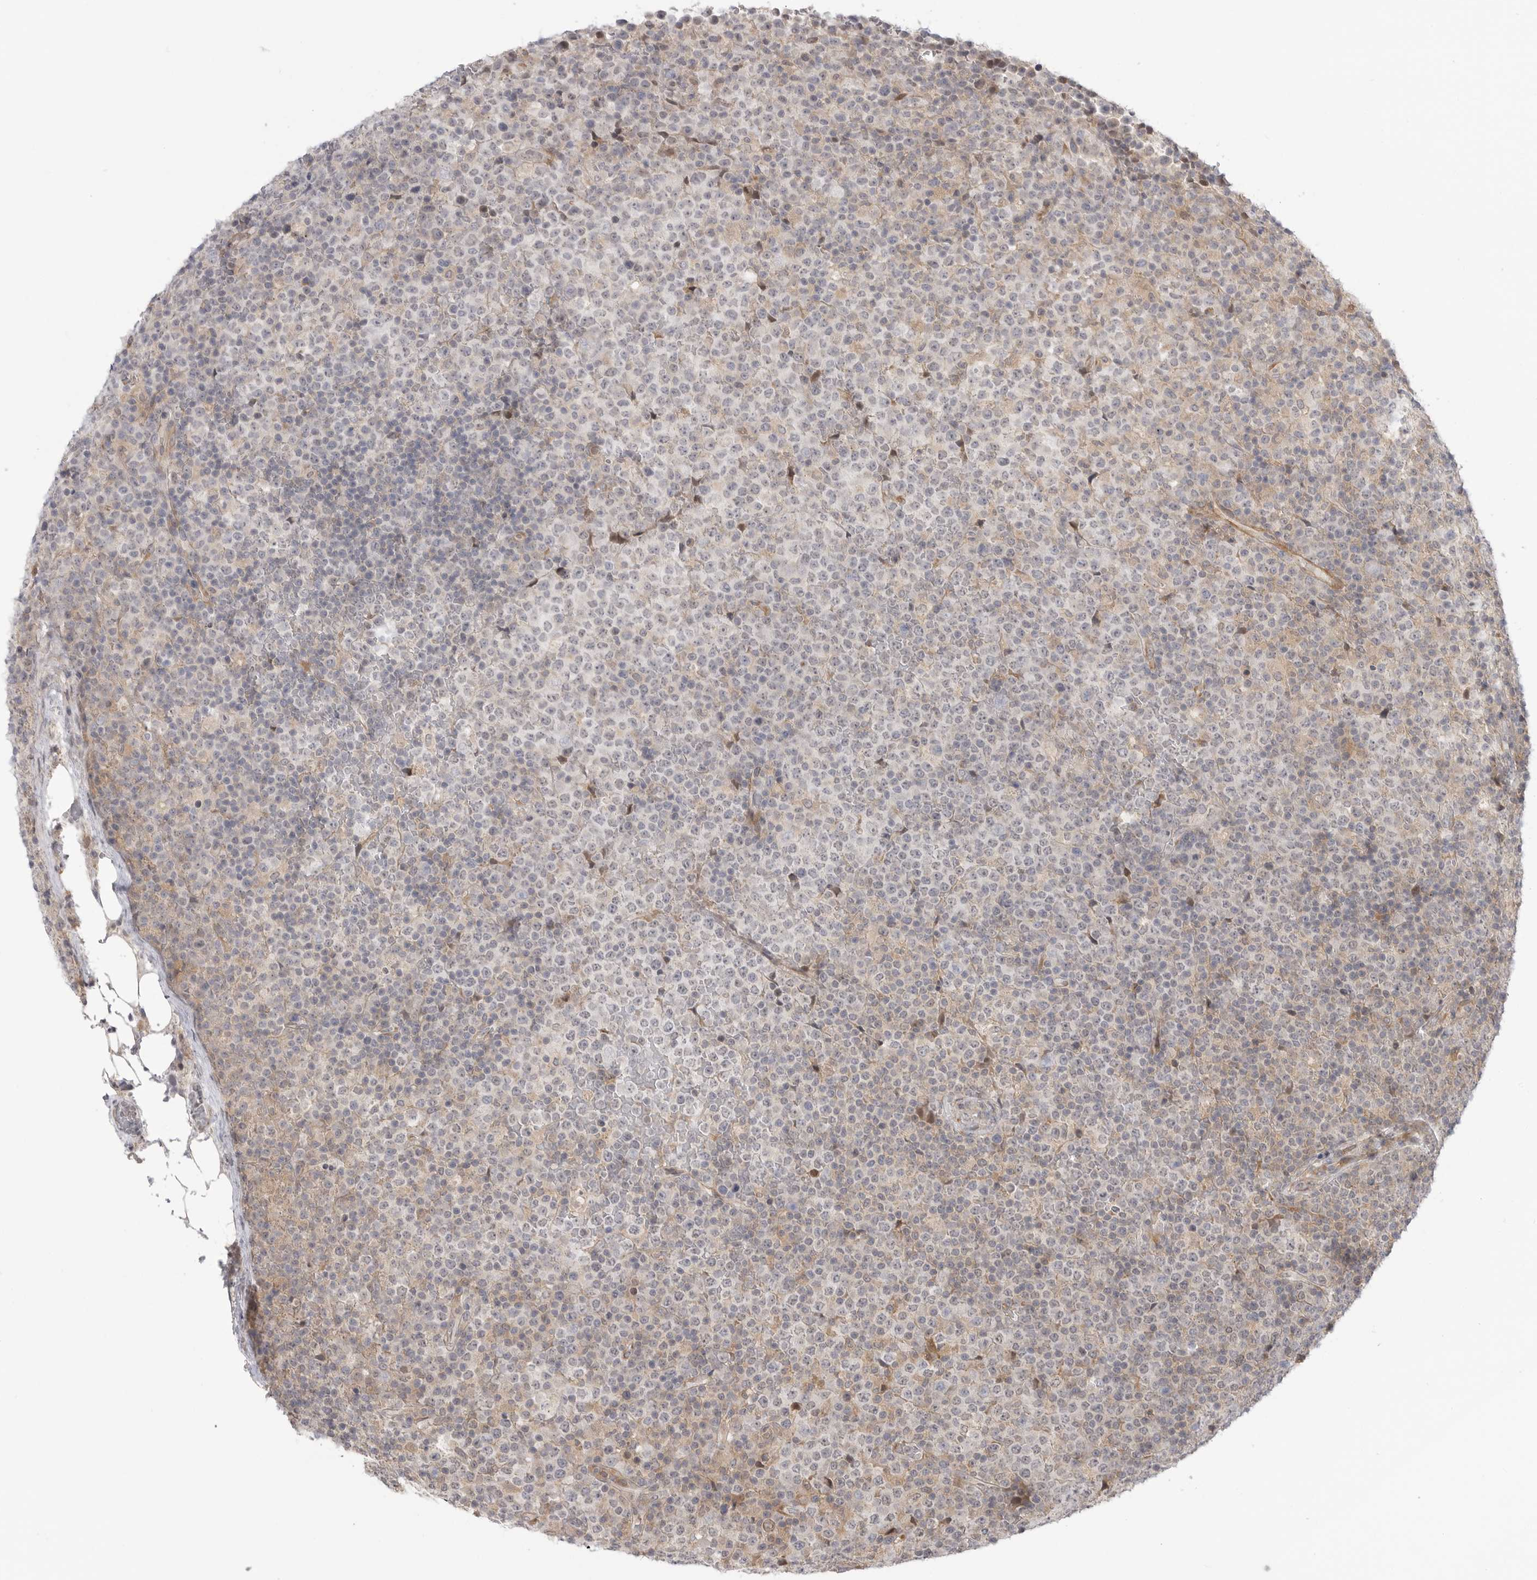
{"staining": {"intensity": "negative", "quantity": "none", "location": "none"}, "tissue": "lymphoma", "cell_type": "Tumor cells", "image_type": "cancer", "snomed": [{"axis": "morphology", "description": "Malignant lymphoma, non-Hodgkin's type, High grade"}, {"axis": "topography", "description": "Lymph node"}], "caption": "Immunohistochemistry (IHC) image of neoplastic tissue: human malignant lymphoma, non-Hodgkin's type (high-grade) stained with DAB exhibits no significant protein positivity in tumor cells. (Immunohistochemistry (IHC), brightfield microscopy, high magnification).", "gene": "GGT6", "patient": {"sex": "male", "age": 13}}